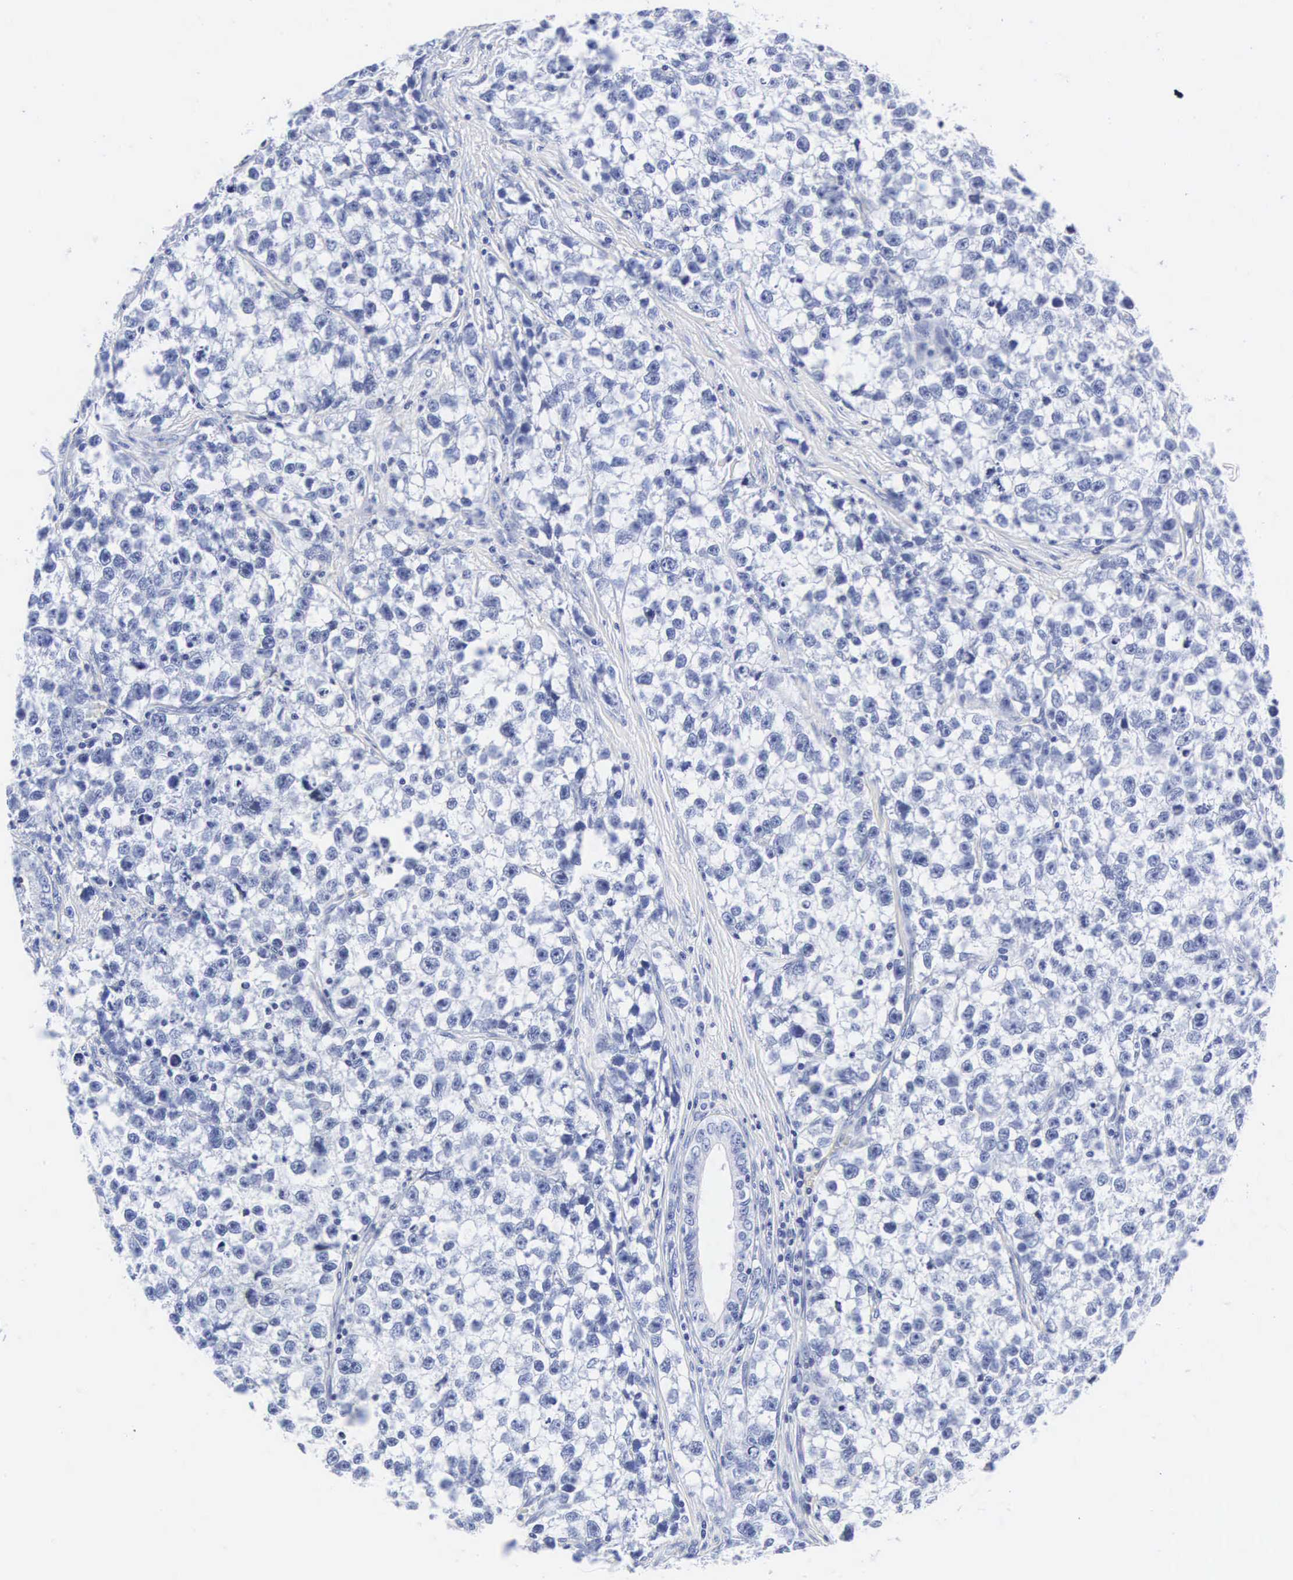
{"staining": {"intensity": "negative", "quantity": "none", "location": "none"}, "tissue": "testis cancer", "cell_type": "Tumor cells", "image_type": "cancer", "snomed": [{"axis": "morphology", "description": "Seminoma, NOS"}, {"axis": "morphology", "description": "Carcinoma, Embryonal, NOS"}, {"axis": "topography", "description": "Testis"}], "caption": "Testis cancer was stained to show a protein in brown. There is no significant positivity in tumor cells.", "gene": "INS", "patient": {"sex": "male", "age": 30}}